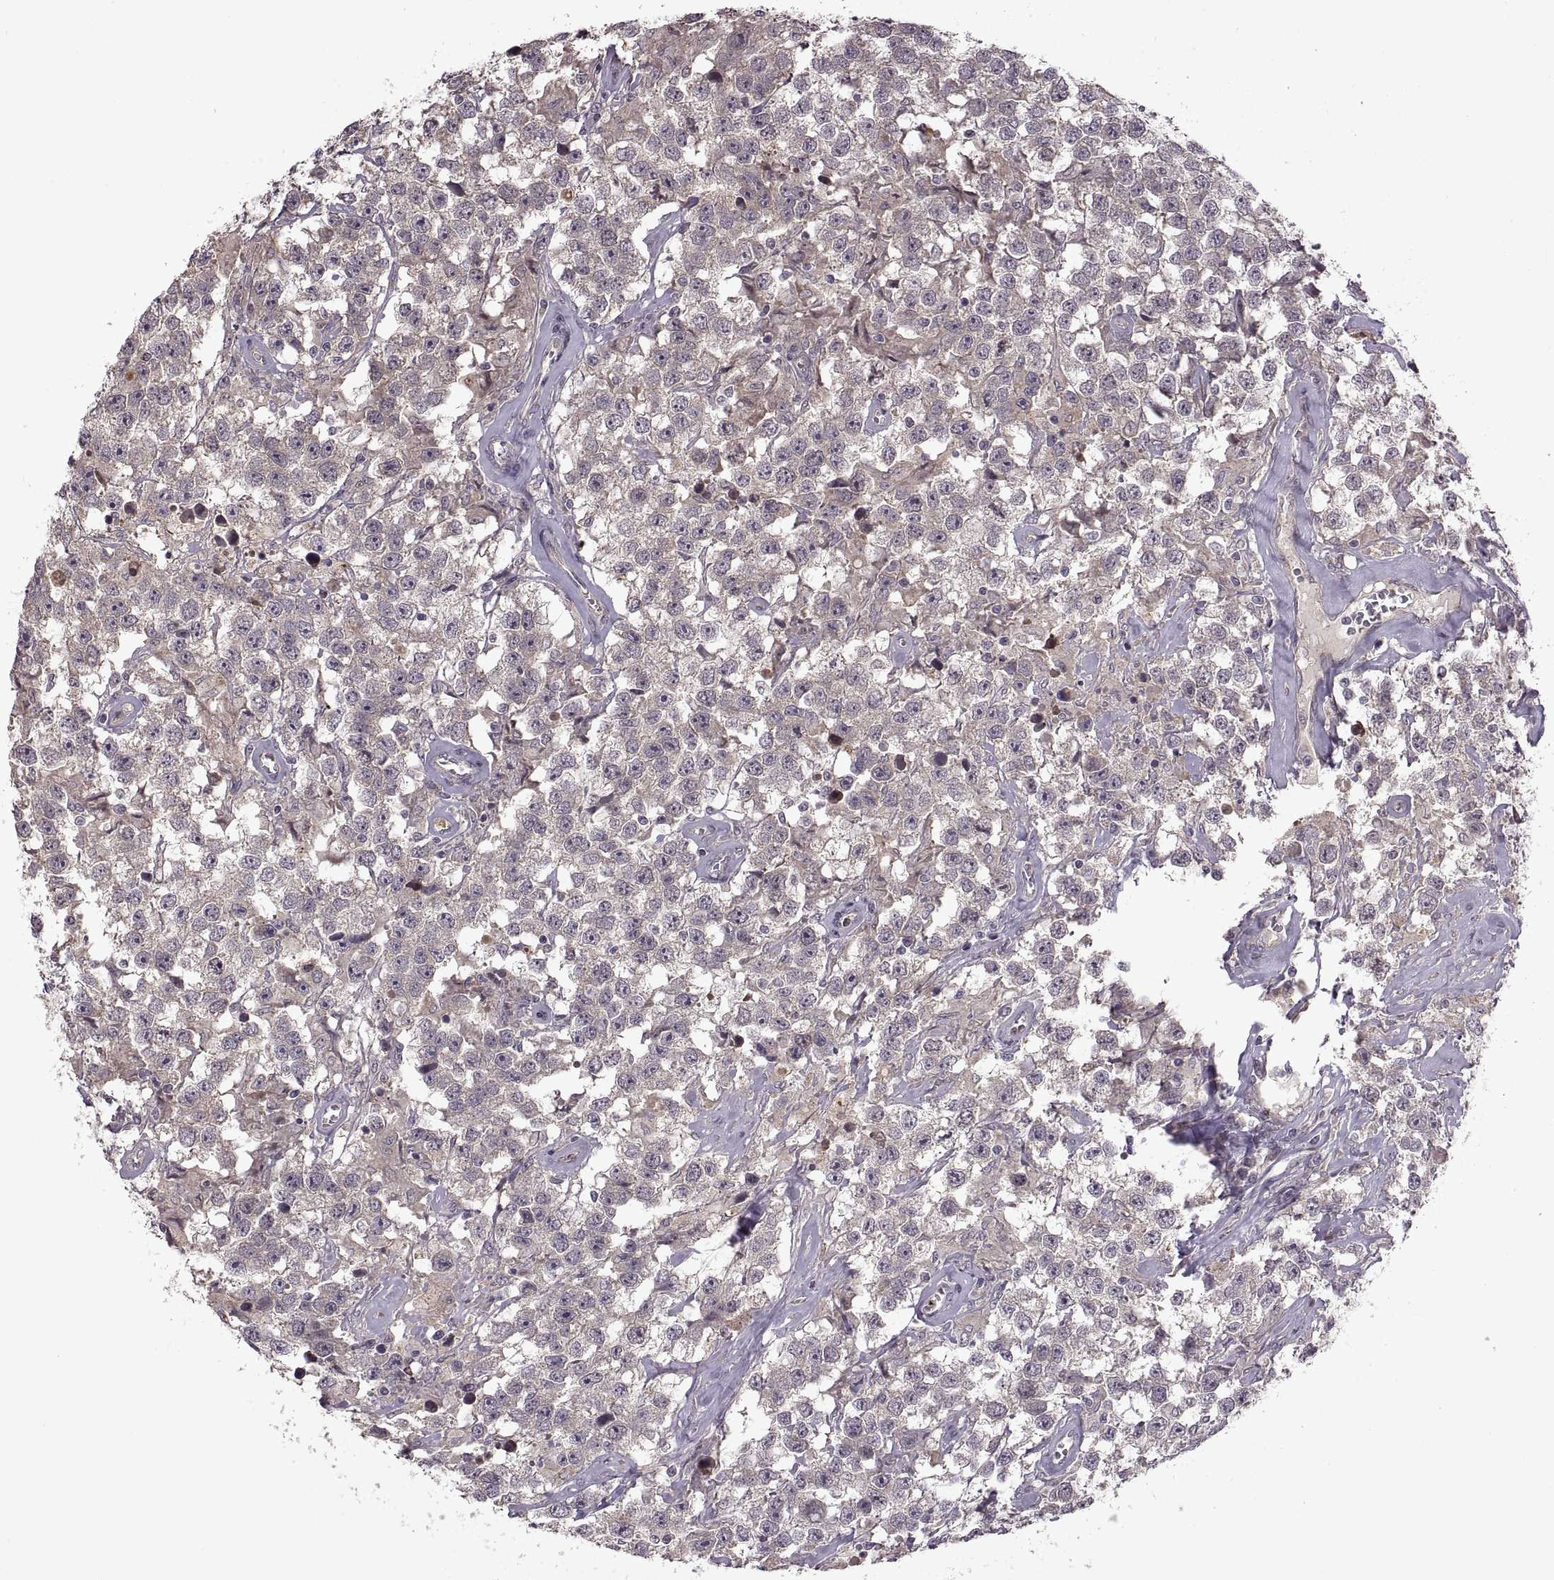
{"staining": {"intensity": "weak", "quantity": ">75%", "location": "cytoplasmic/membranous"}, "tissue": "testis cancer", "cell_type": "Tumor cells", "image_type": "cancer", "snomed": [{"axis": "morphology", "description": "Seminoma, NOS"}, {"axis": "topography", "description": "Testis"}], "caption": "A brown stain labels weak cytoplasmic/membranous positivity of a protein in testis cancer (seminoma) tumor cells.", "gene": "PIERCE1", "patient": {"sex": "male", "age": 43}}